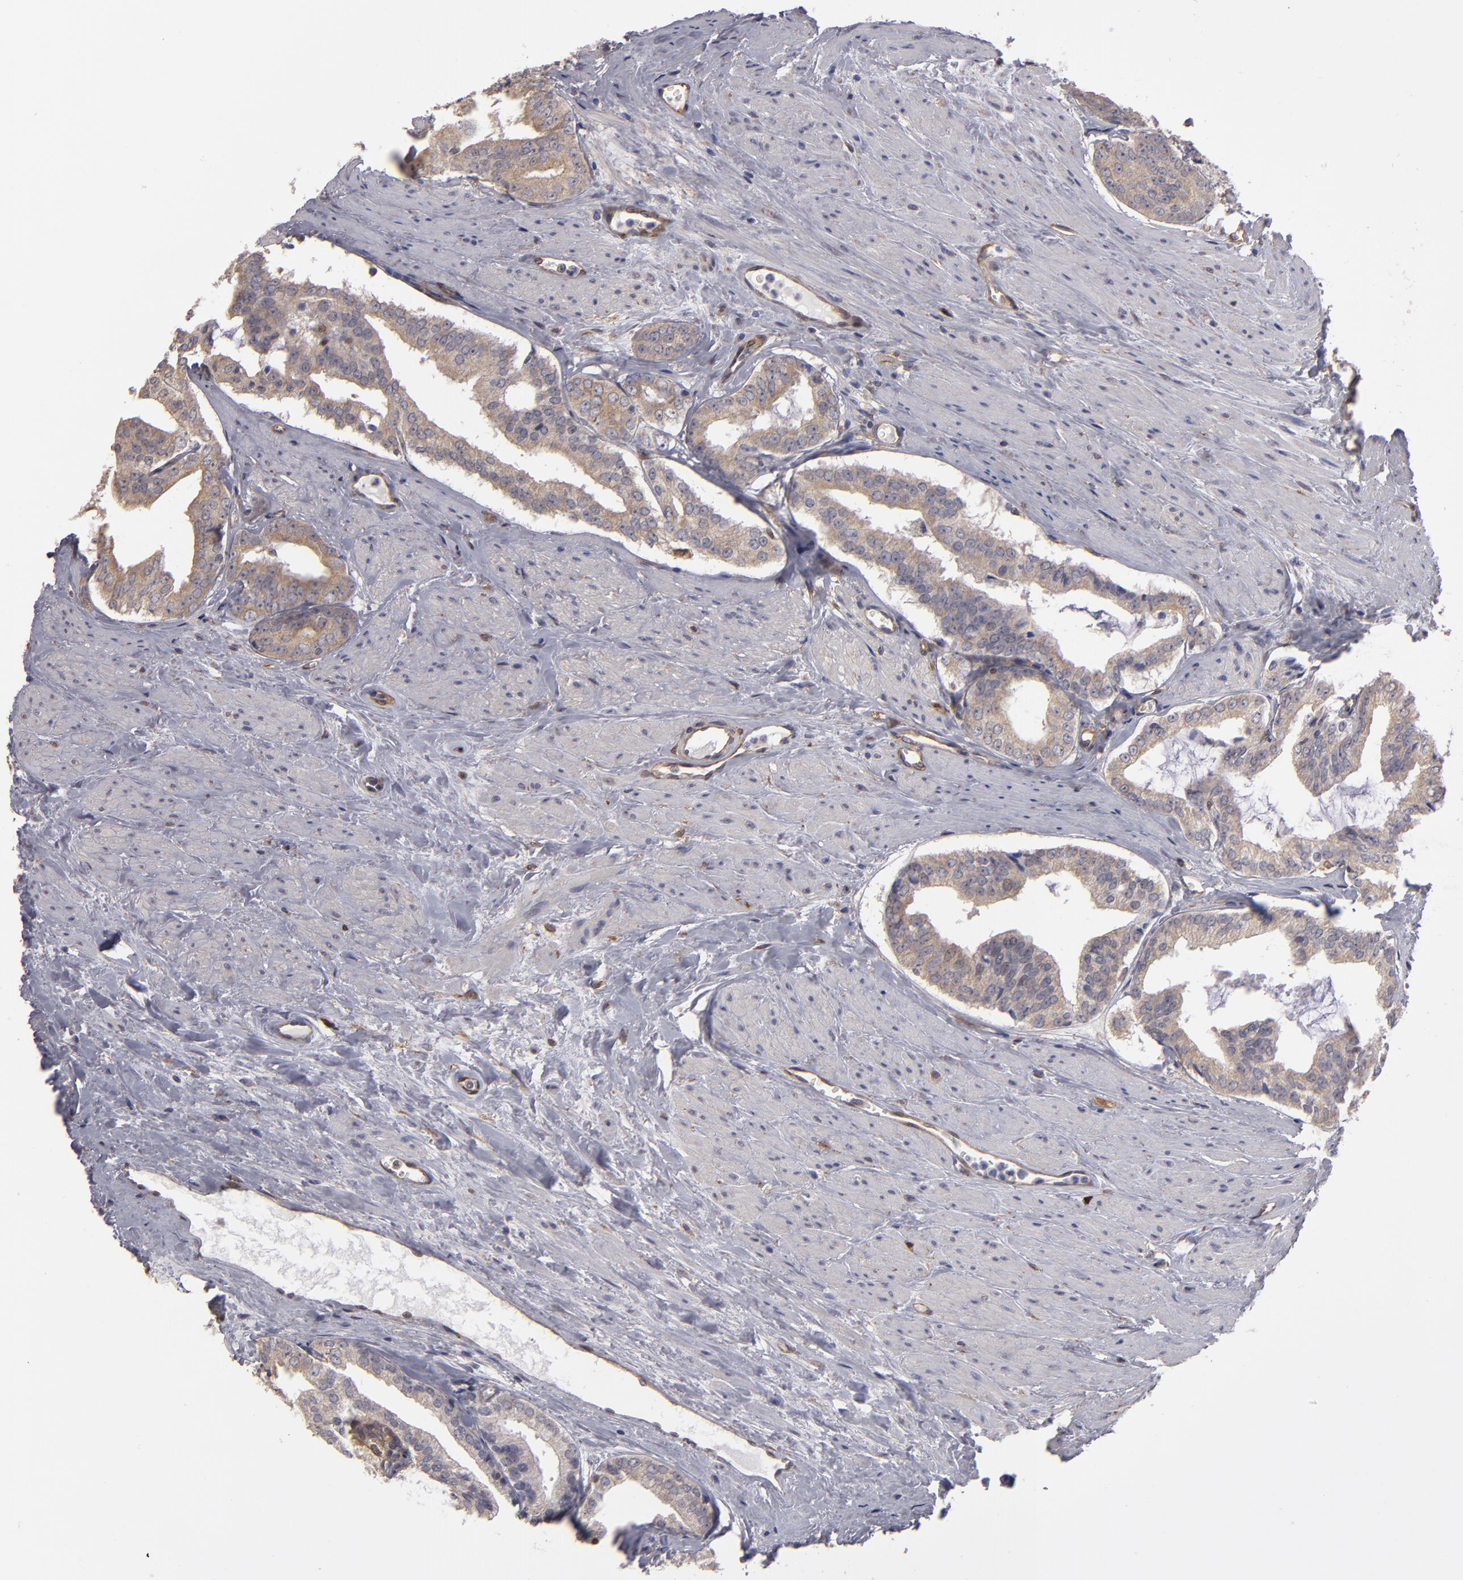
{"staining": {"intensity": "weak", "quantity": ">75%", "location": "cytoplasmic/membranous"}, "tissue": "prostate cancer", "cell_type": "Tumor cells", "image_type": "cancer", "snomed": [{"axis": "morphology", "description": "Adenocarcinoma, Medium grade"}, {"axis": "topography", "description": "Prostate"}], "caption": "Weak cytoplasmic/membranous protein expression is identified in about >75% of tumor cells in prostate cancer.", "gene": "NDRG2", "patient": {"sex": "male", "age": 79}}